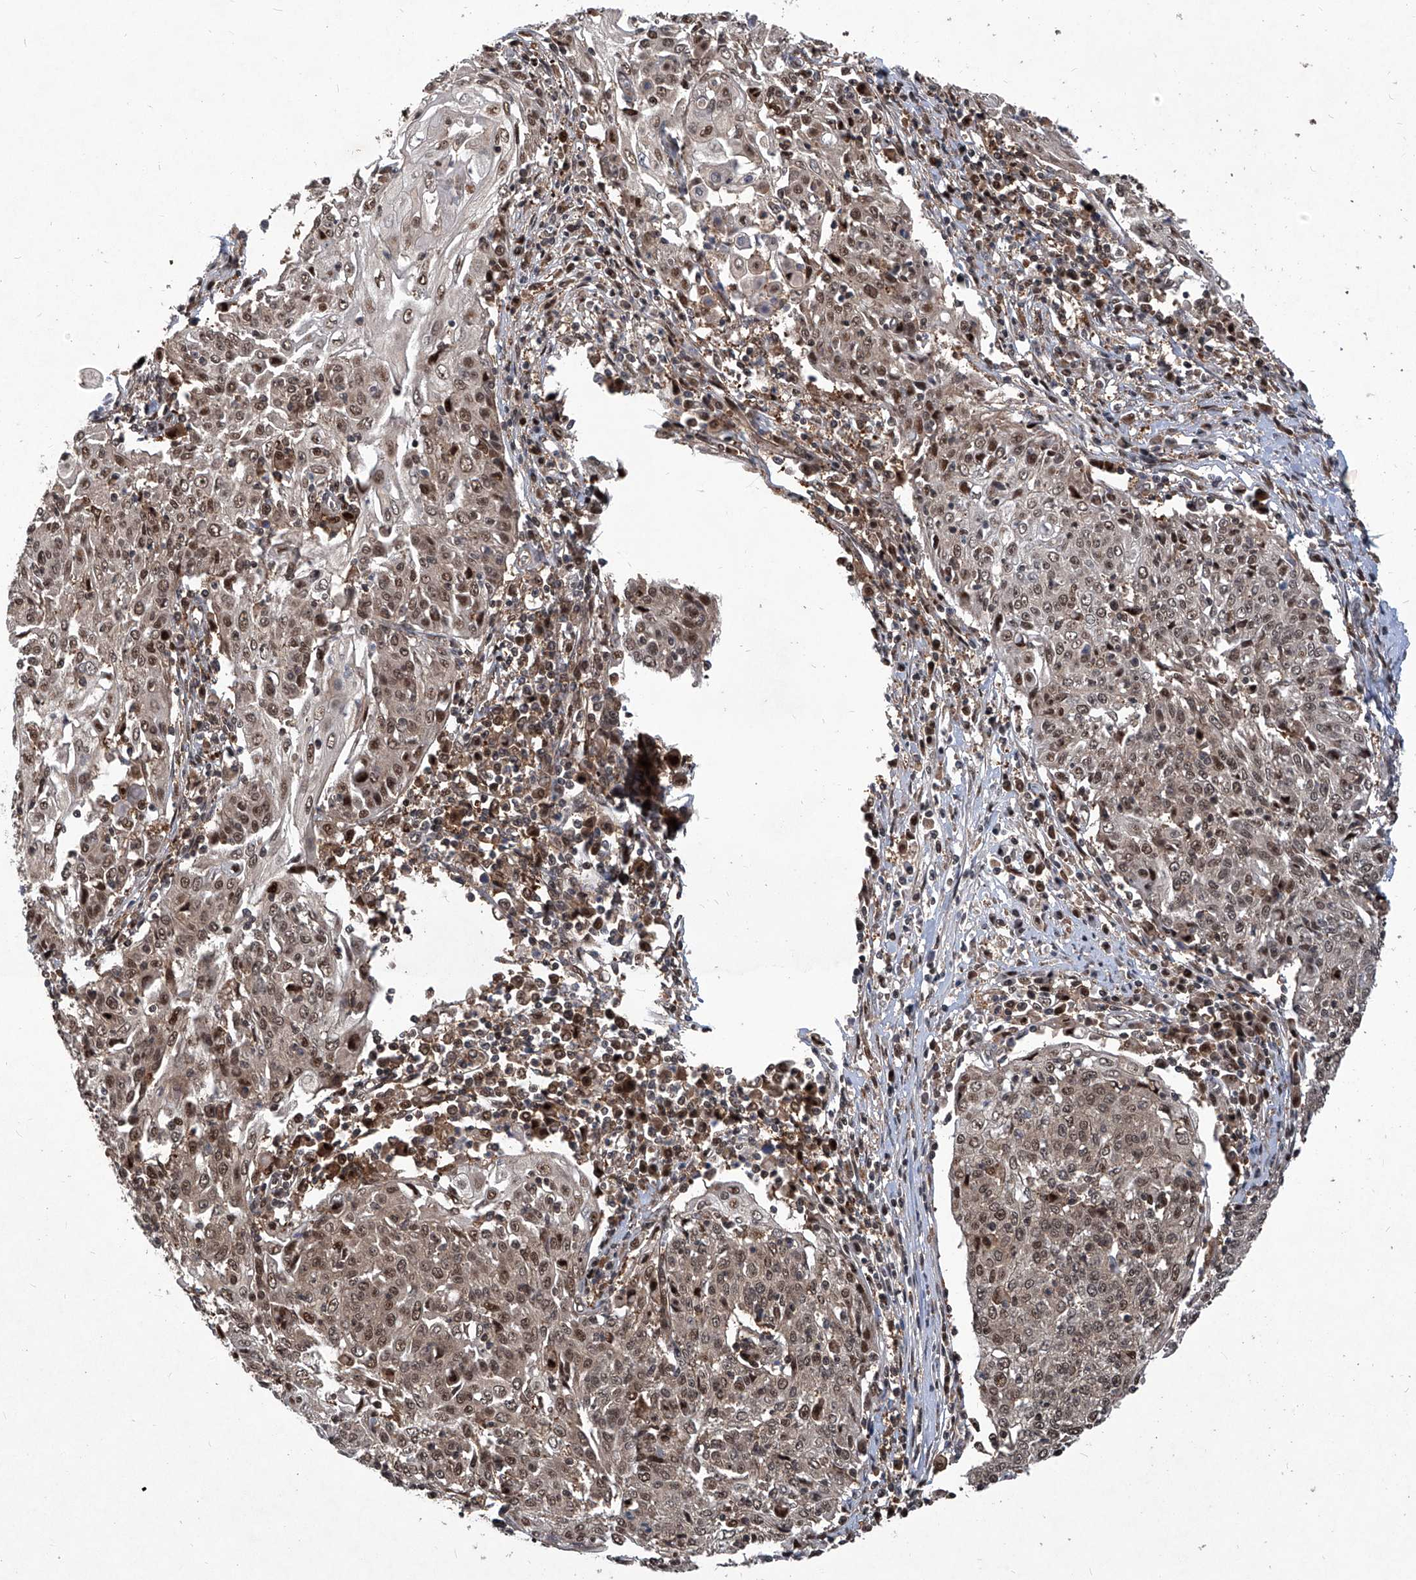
{"staining": {"intensity": "moderate", "quantity": ">75%", "location": "nuclear"}, "tissue": "cervical cancer", "cell_type": "Tumor cells", "image_type": "cancer", "snomed": [{"axis": "morphology", "description": "Squamous cell carcinoma, NOS"}, {"axis": "topography", "description": "Cervix"}], "caption": "Human cervical cancer (squamous cell carcinoma) stained for a protein (brown) exhibits moderate nuclear positive positivity in approximately >75% of tumor cells.", "gene": "PSMB1", "patient": {"sex": "female", "age": 48}}